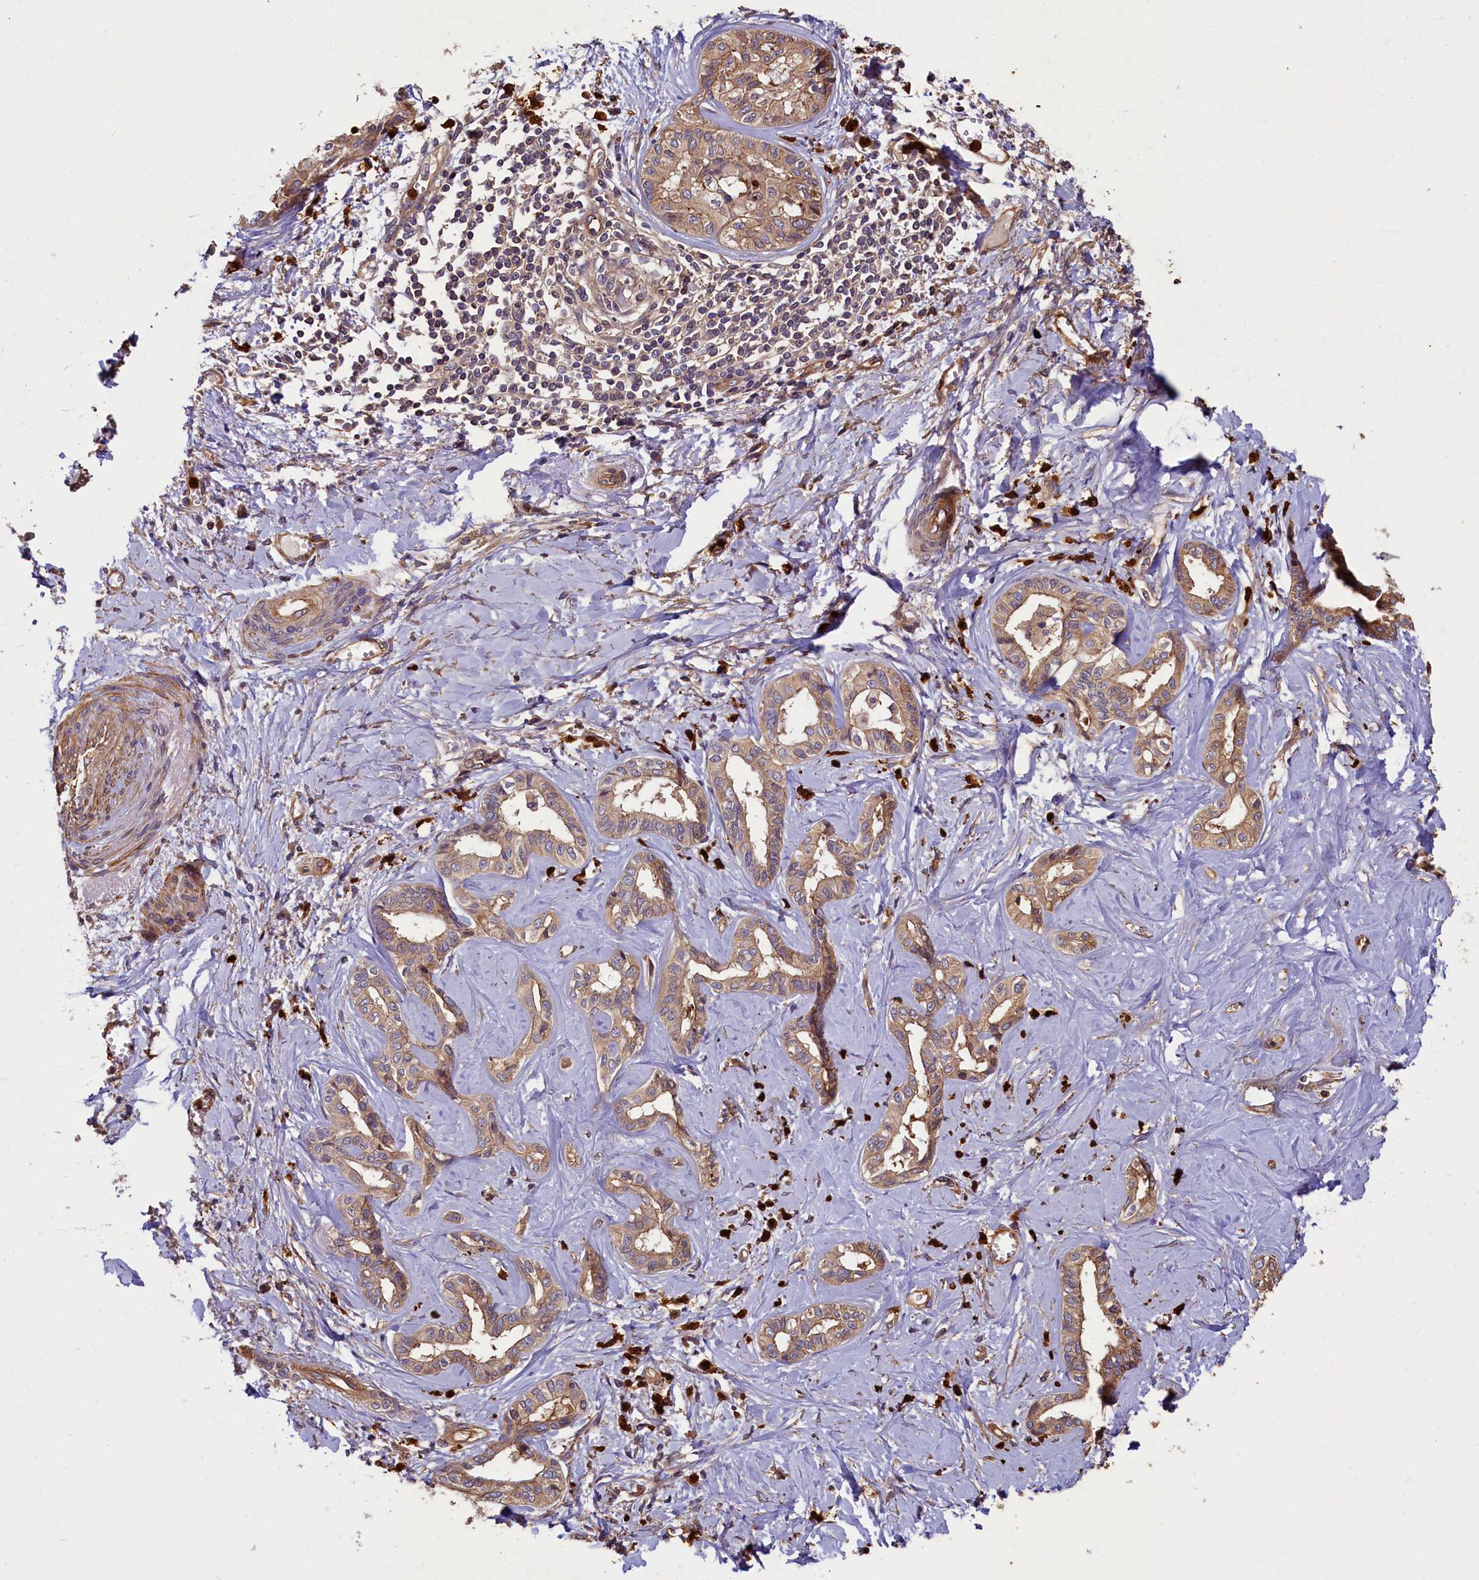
{"staining": {"intensity": "moderate", "quantity": ">75%", "location": "cytoplasmic/membranous"}, "tissue": "liver cancer", "cell_type": "Tumor cells", "image_type": "cancer", "snomed": [{"axis": "morphology", "description": "Cholangiocarcinoma"}, {"axis": "topography", "description": "Liver"}], "caption": "An IHC histopathology image of neoplastic tissue is shown. Protein staining in brown shows moderate cytoplasmic/membranous positivity in liver cancer within tumor cells. Ihc stains the protein in brown and the nuclei are stained blue.", "gene": "CCDC102B", "patient": {"sex": "female", "age": 77}}